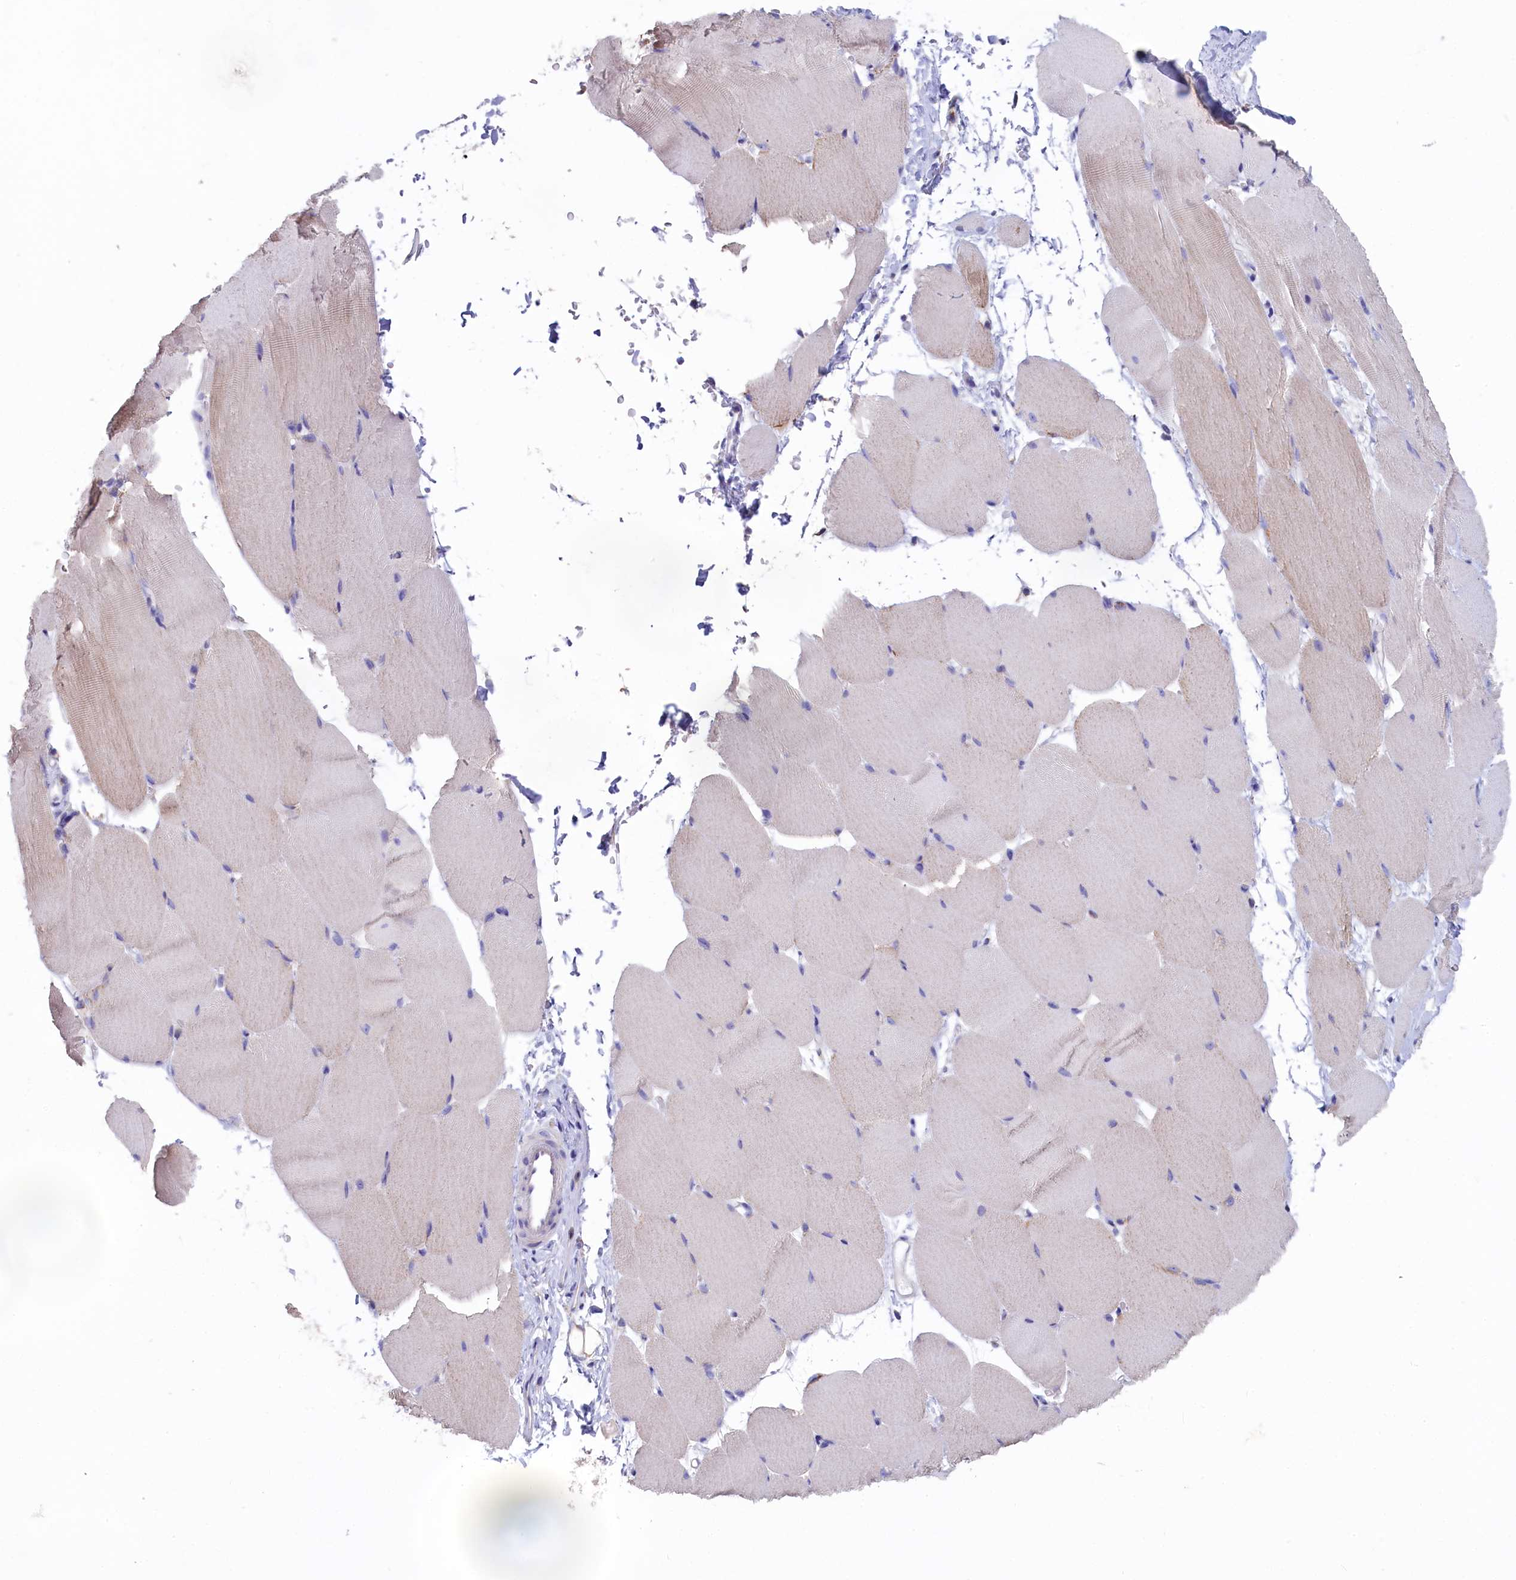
{"staining": {"intensity": "negative", "quantity": "none", "location": "none"}, "tissue": "skeletal muscle", "cell_type": "Myocytes", "image_type": "normal", "snomed": [{"axis": "morphology", "description": "Normal tissue, NOS"}, {"axis": "topography", "description": "Skeletal muscle"}, {"axis": "topography", "description": "Parathyroid gland"}], "caption": "Protein analysis of benign skeletal muscle shows no significant positivity in myocytes. The staining is performed using DAB (3,3'-diaminobenzidine) brown chromogen with nuclei counter-stained in using hematoxylin.", "gene": "PRDM12", "patient": {"sex": "female", "age": 37}}